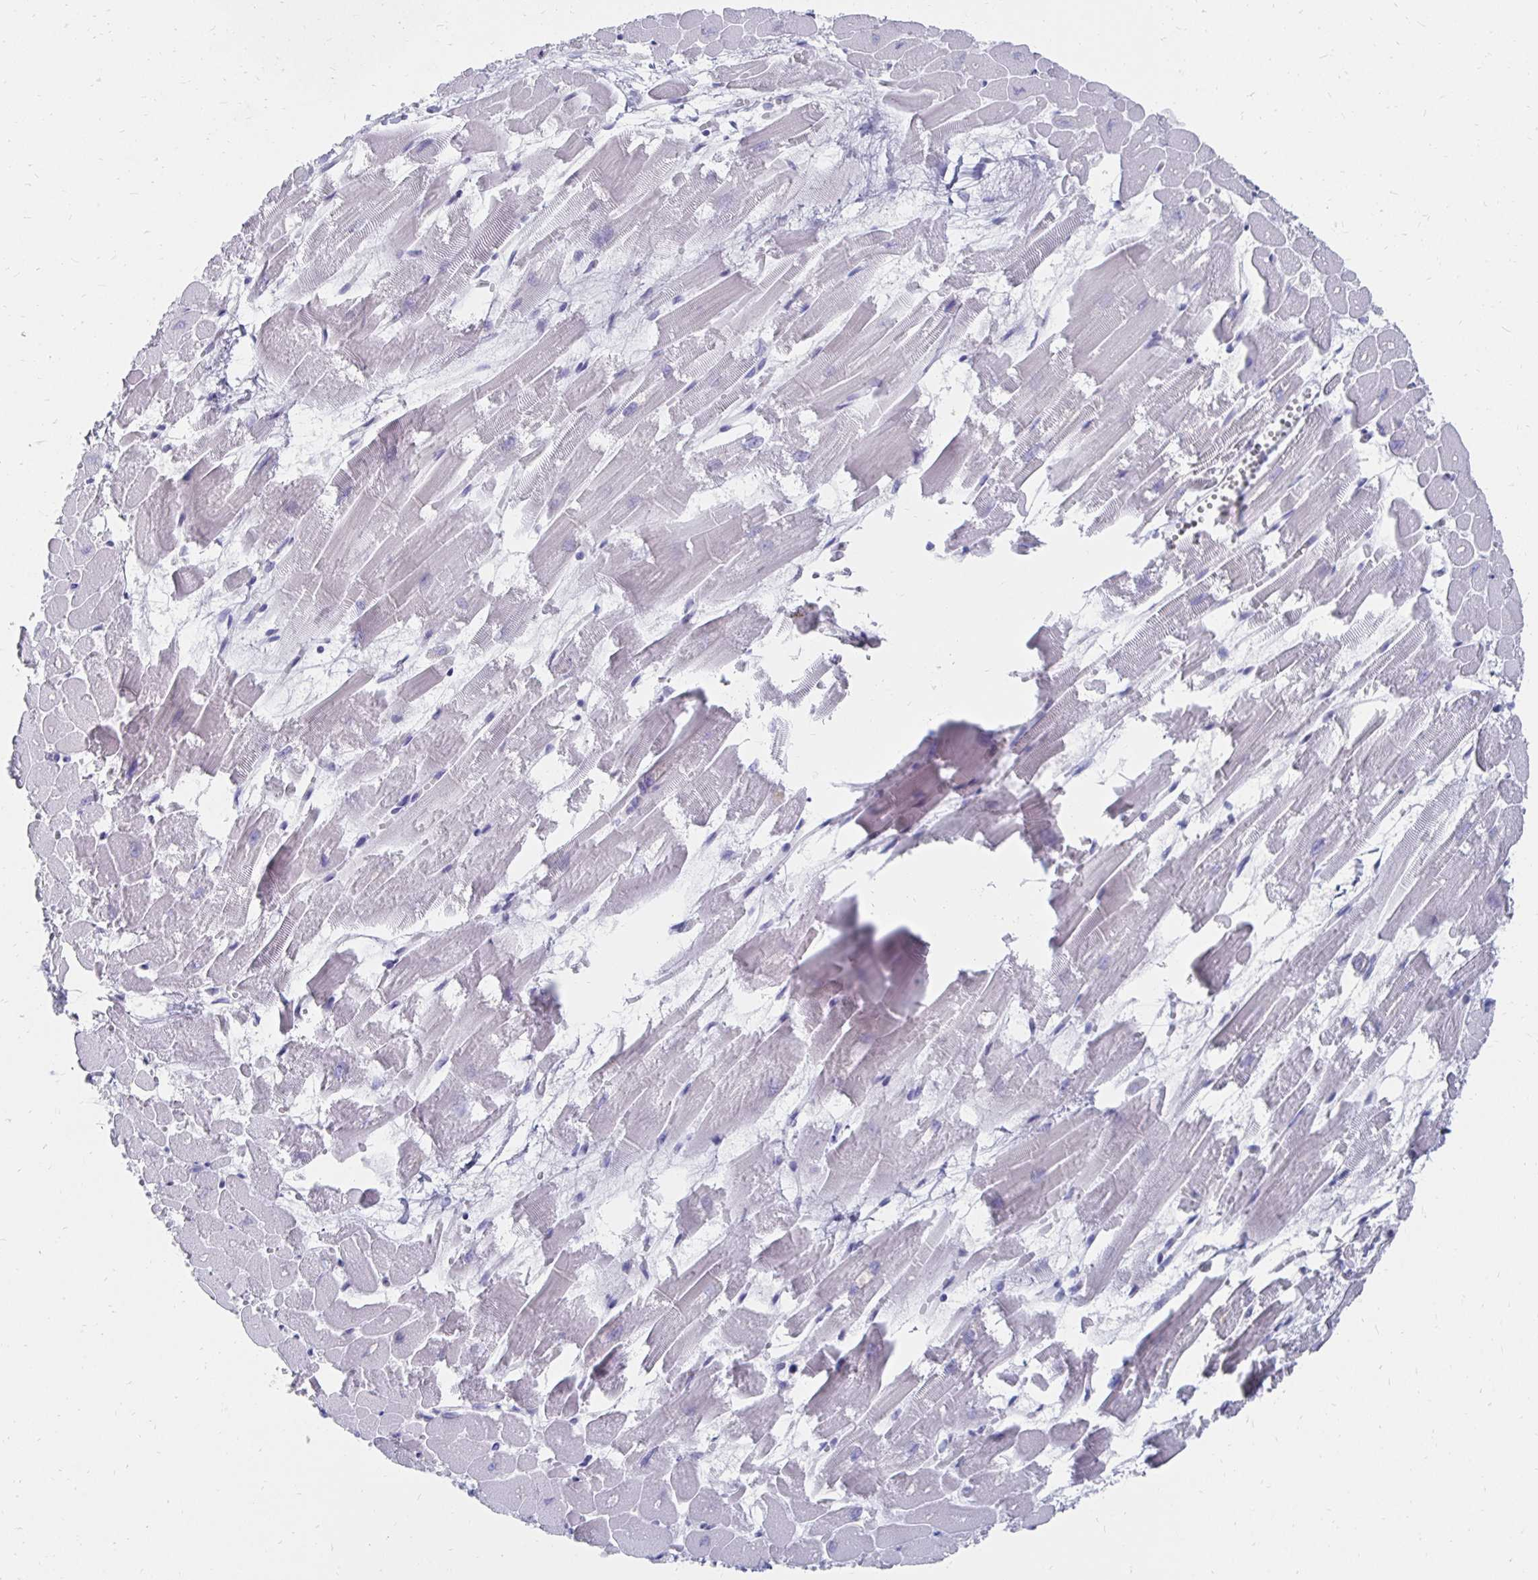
{"staining": {"intensity": "negative", "quantity": "none", "location": "none"}, "tissue": "heart muscle", "cell_type": "Cardiomyocytes", "image_type": "normal", "snomed": [{"axis": "morphology", "description": "Normal tissue, NOS"}, {"axis": "topography", "description": "Heart"}], "caption": "DAB (3,3'-diaminobenzidine) immunohistochemical staining of benign heart muscle exhibits no significant expression in cardiomyocytes.", "gene": "SYCP3", "patient": {"sex": "female", "age": 52}}